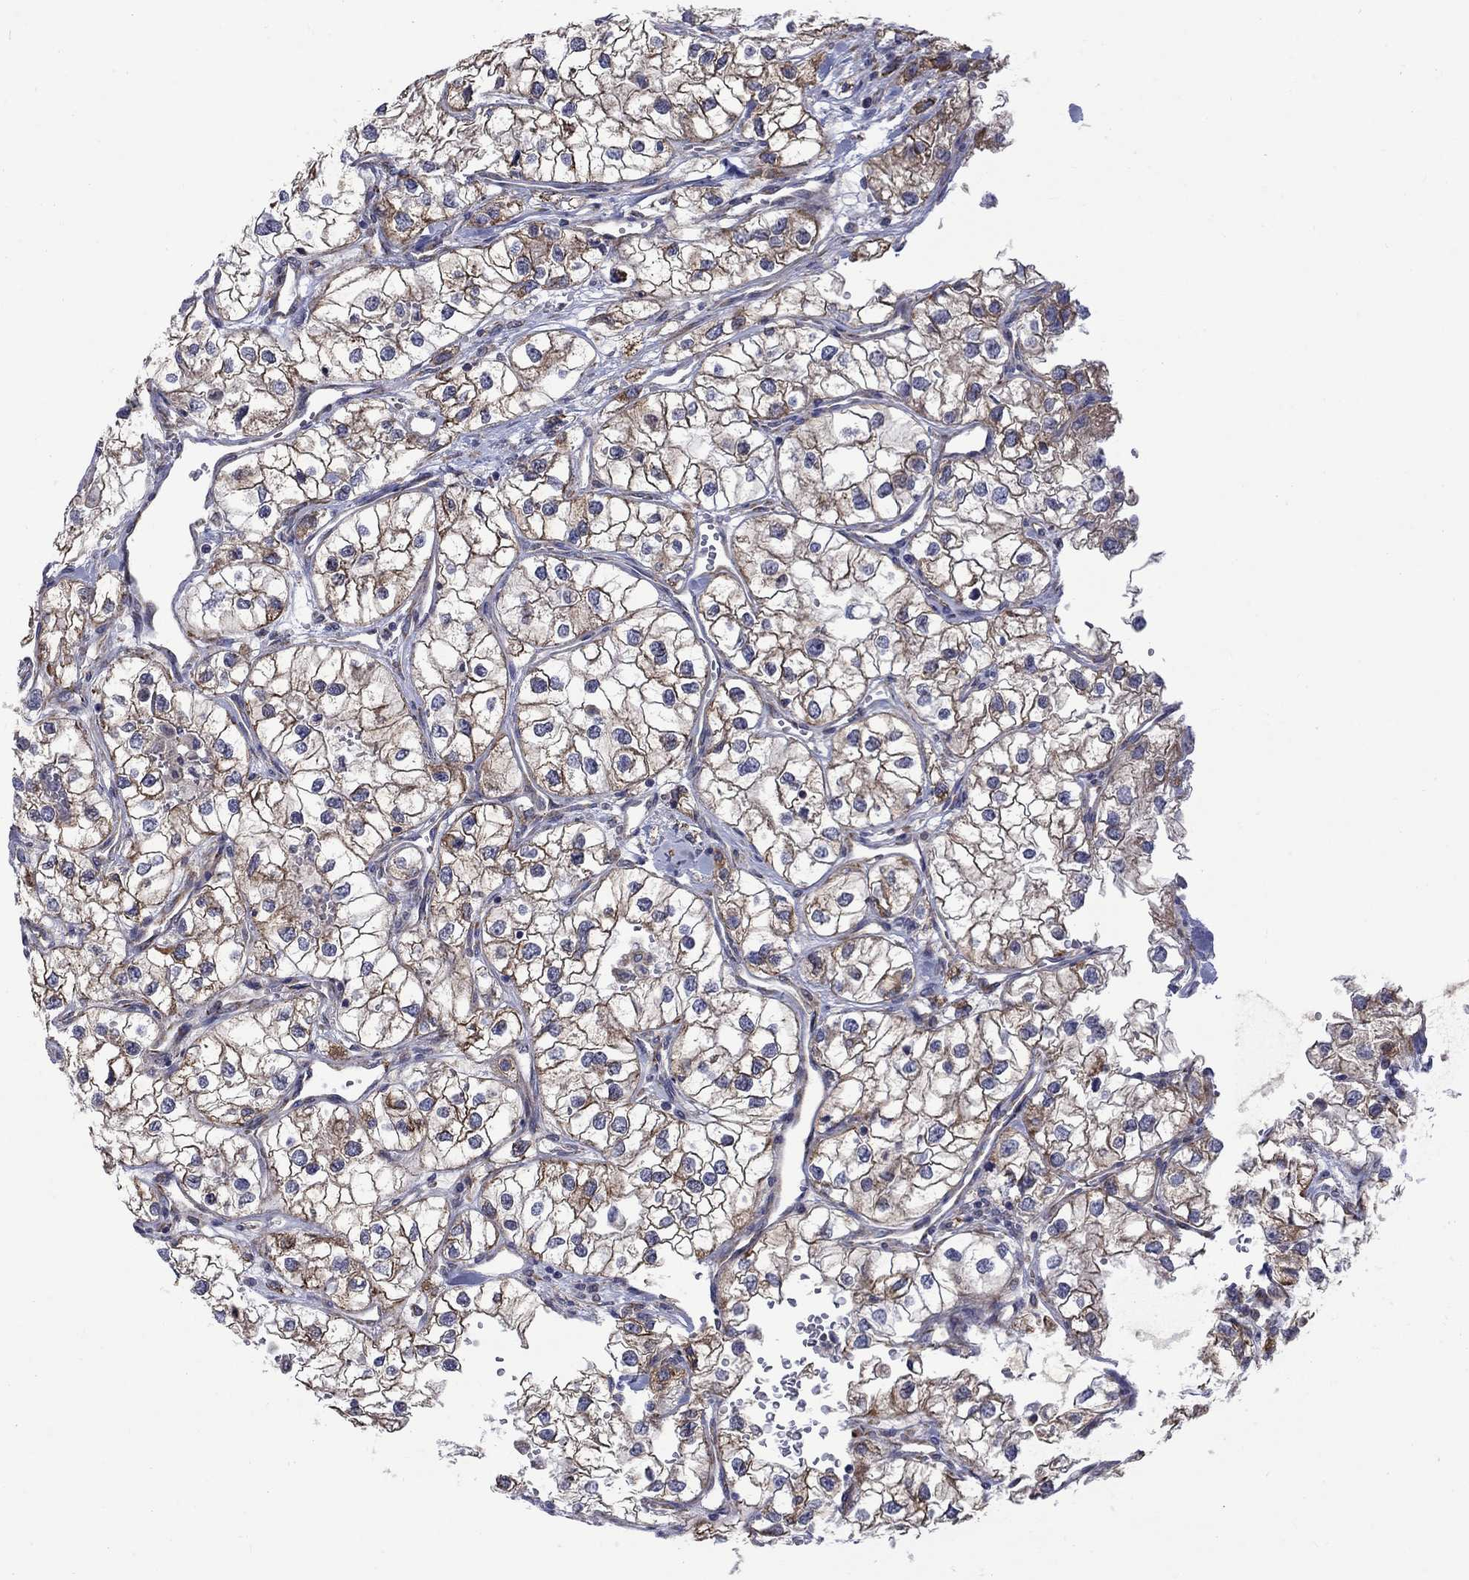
{"staining": {"intensity": "moderate", "quantity": ">75%", "location": "cytoplasmic/membranous"}, "tissue": "renal cancer", "cell_type": "Tumor cells", "image_type": "cancer", "snomed": [{"axis": "morphology", "description": "Adenocarcinoma, NOS"}, {"axis": "topography", "description": "Kidney"}], "caption": "IHC photomicrograph of neoplastic tissue: renal cancer stained using immunohistochemistry (IHC) demonstrates medium levels of moderate protein expression localized specifically in the cytoplasmic/membranous of tumor cells, appearing as a cytoplasmic/membranous brown color.", "gene": "ASNS", "patient": {"sex": "male", "age": 59}}